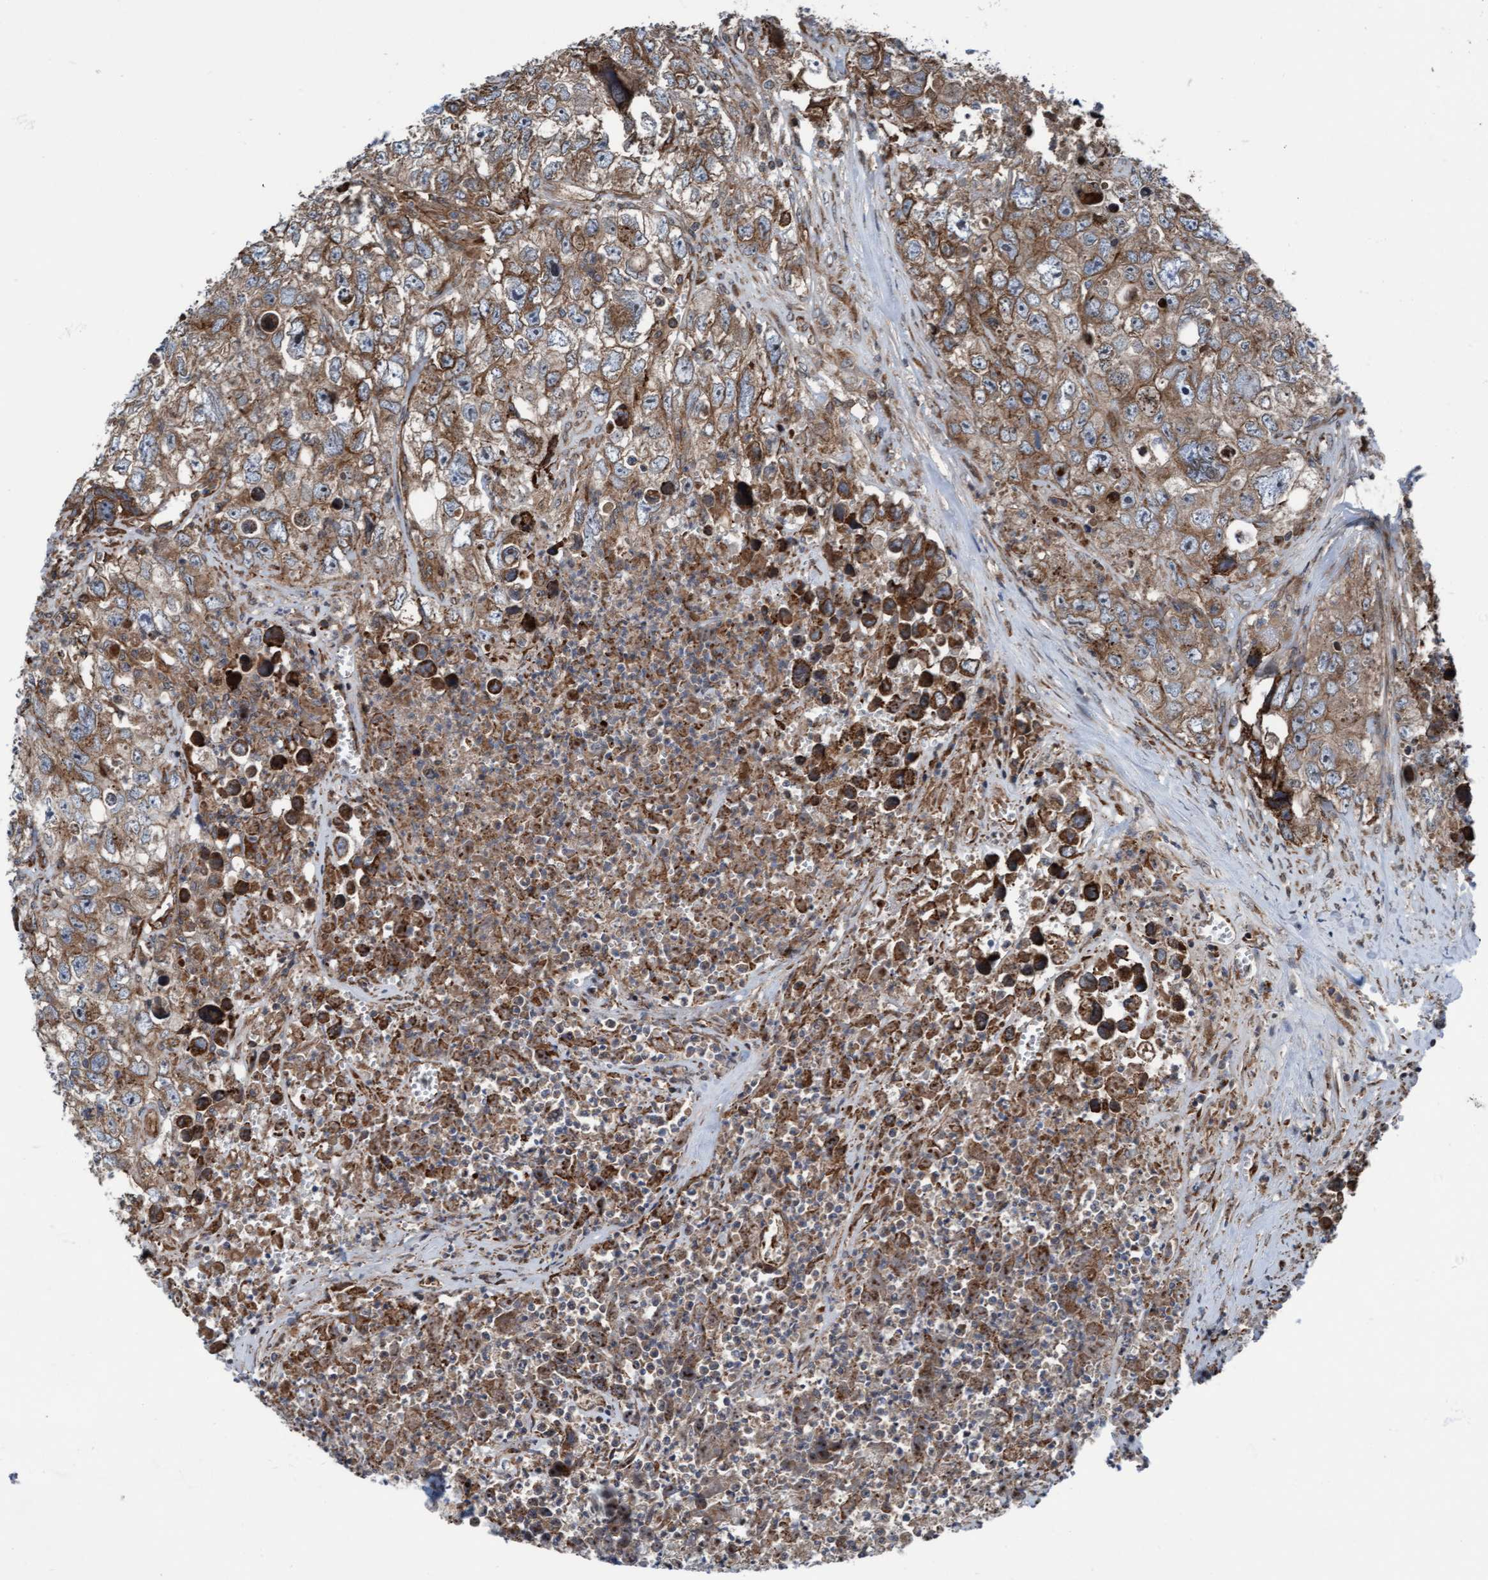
{"staining": {"intensity": "moderate", "quantity": ">75%", "location": "cytoplasmic/membranous"}, "tissue": "testis cancer", "cell_type": "Tumor cells", "image_type": "cancer", "snomed": [{"axis": "morphology", "description": "Seminoma, NOS"}, {"axis": "morphology", "description": "Carcinoma, Embryonal, NOS"}, {"axis": "topography", "description": "Testis"}], "caption": "A brown stain labels moderate cytoplasmic/membranous expression of a protein in testis cancer (embryonal carcinoma) tumor cells.", "gene": "RAP1GAP2", "patient": {"sex": "male", "age": 43}}